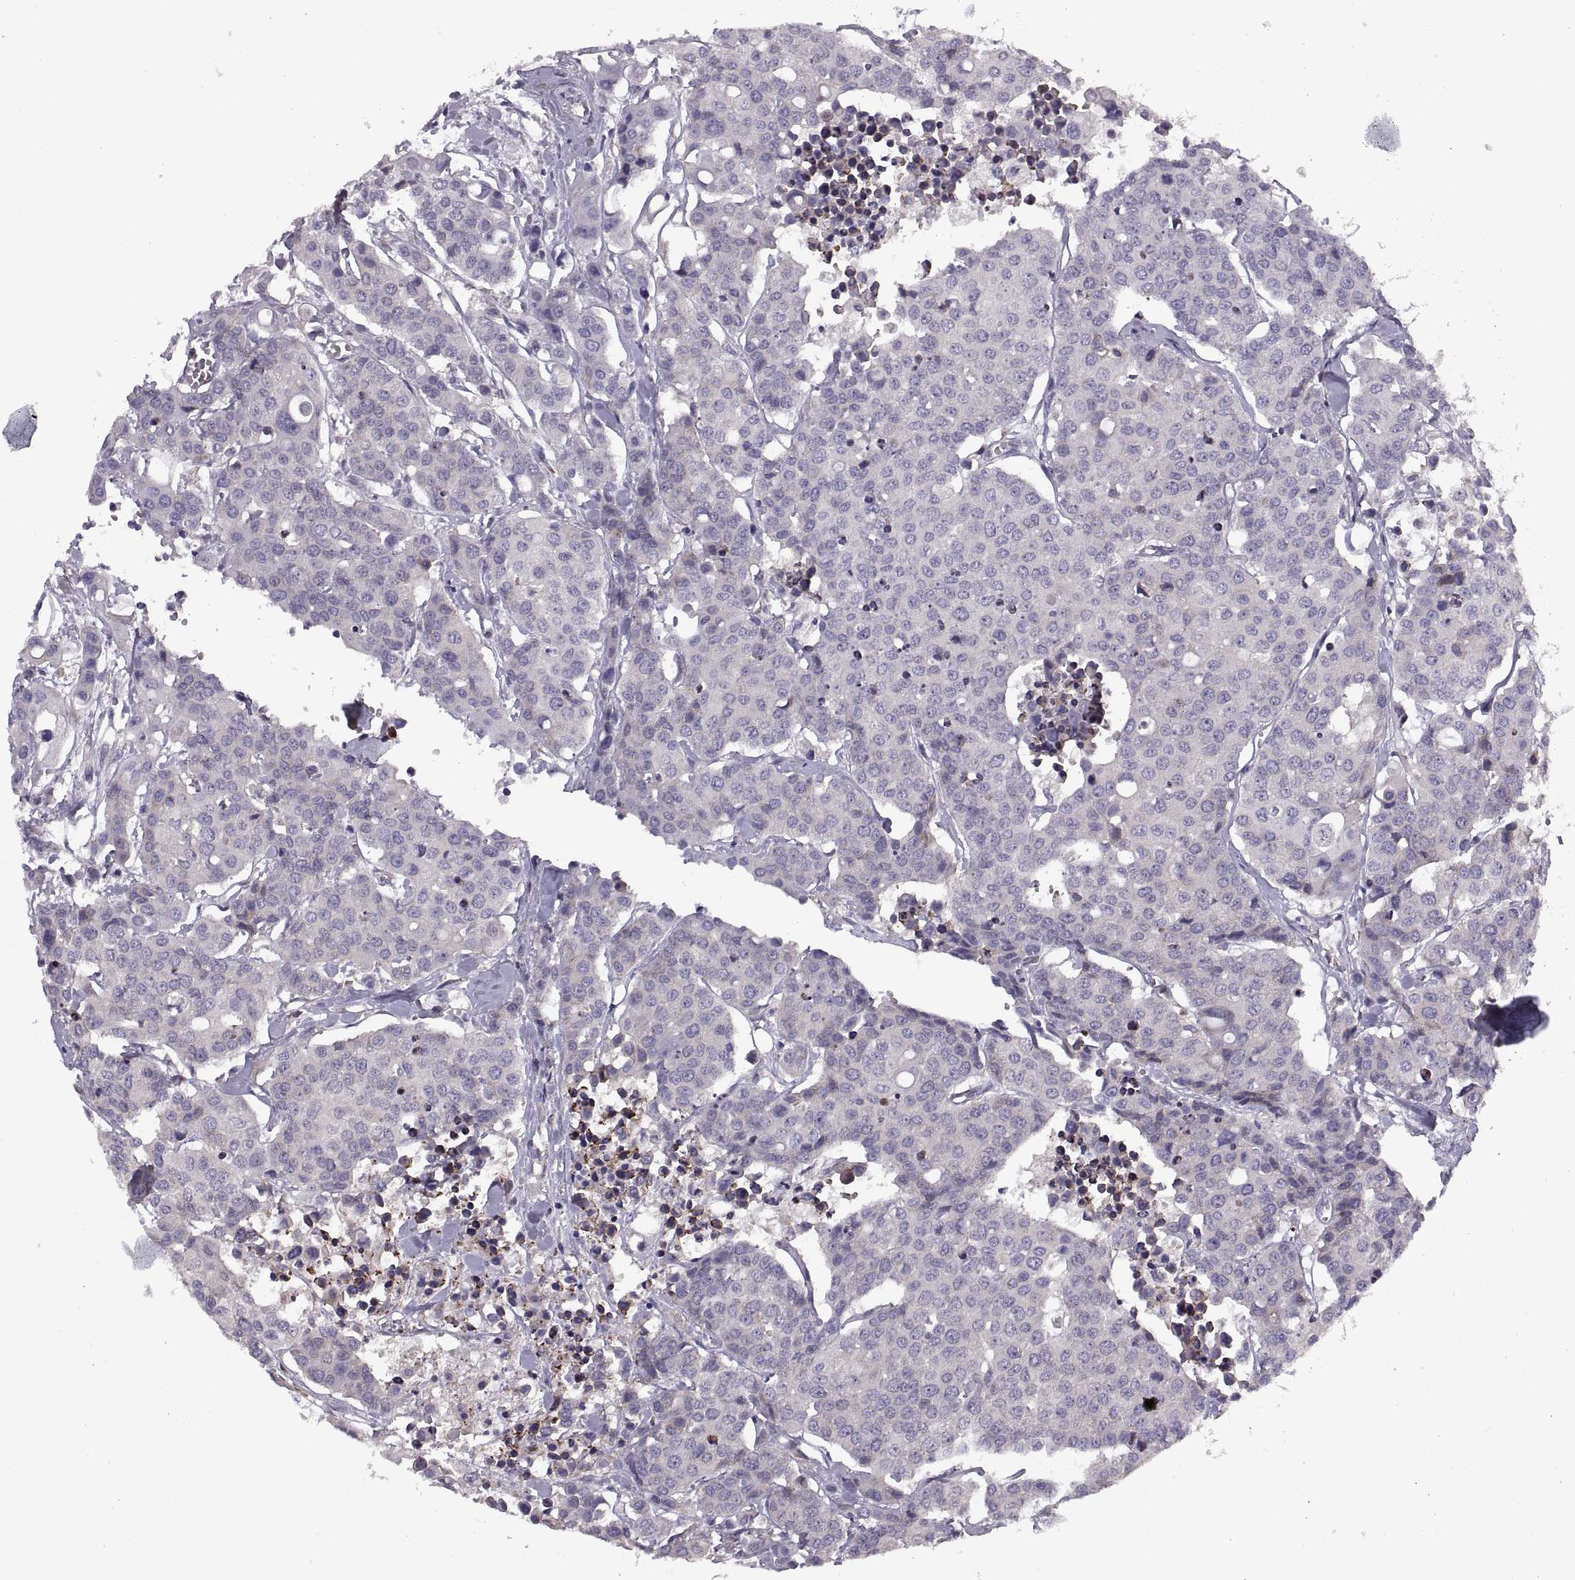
{"staining": {"intensity": "negative", "quantity": "none", "location": "none"}, "tissue": "carcinoid", "cell_type": "Tumor cells", "image_type": "cancer", "snomed": [{"axis": "morphology", "description": "Carcinoid, malignant, NOS"}, {"axis": "topography", "description": "Colon"}], "caption": "Human carcinoid (malignant) stained for a protein using IHC displays no staining in tumor cells.", "gene": "LETM2", "patient": {"sex": "male", "age": 81}}